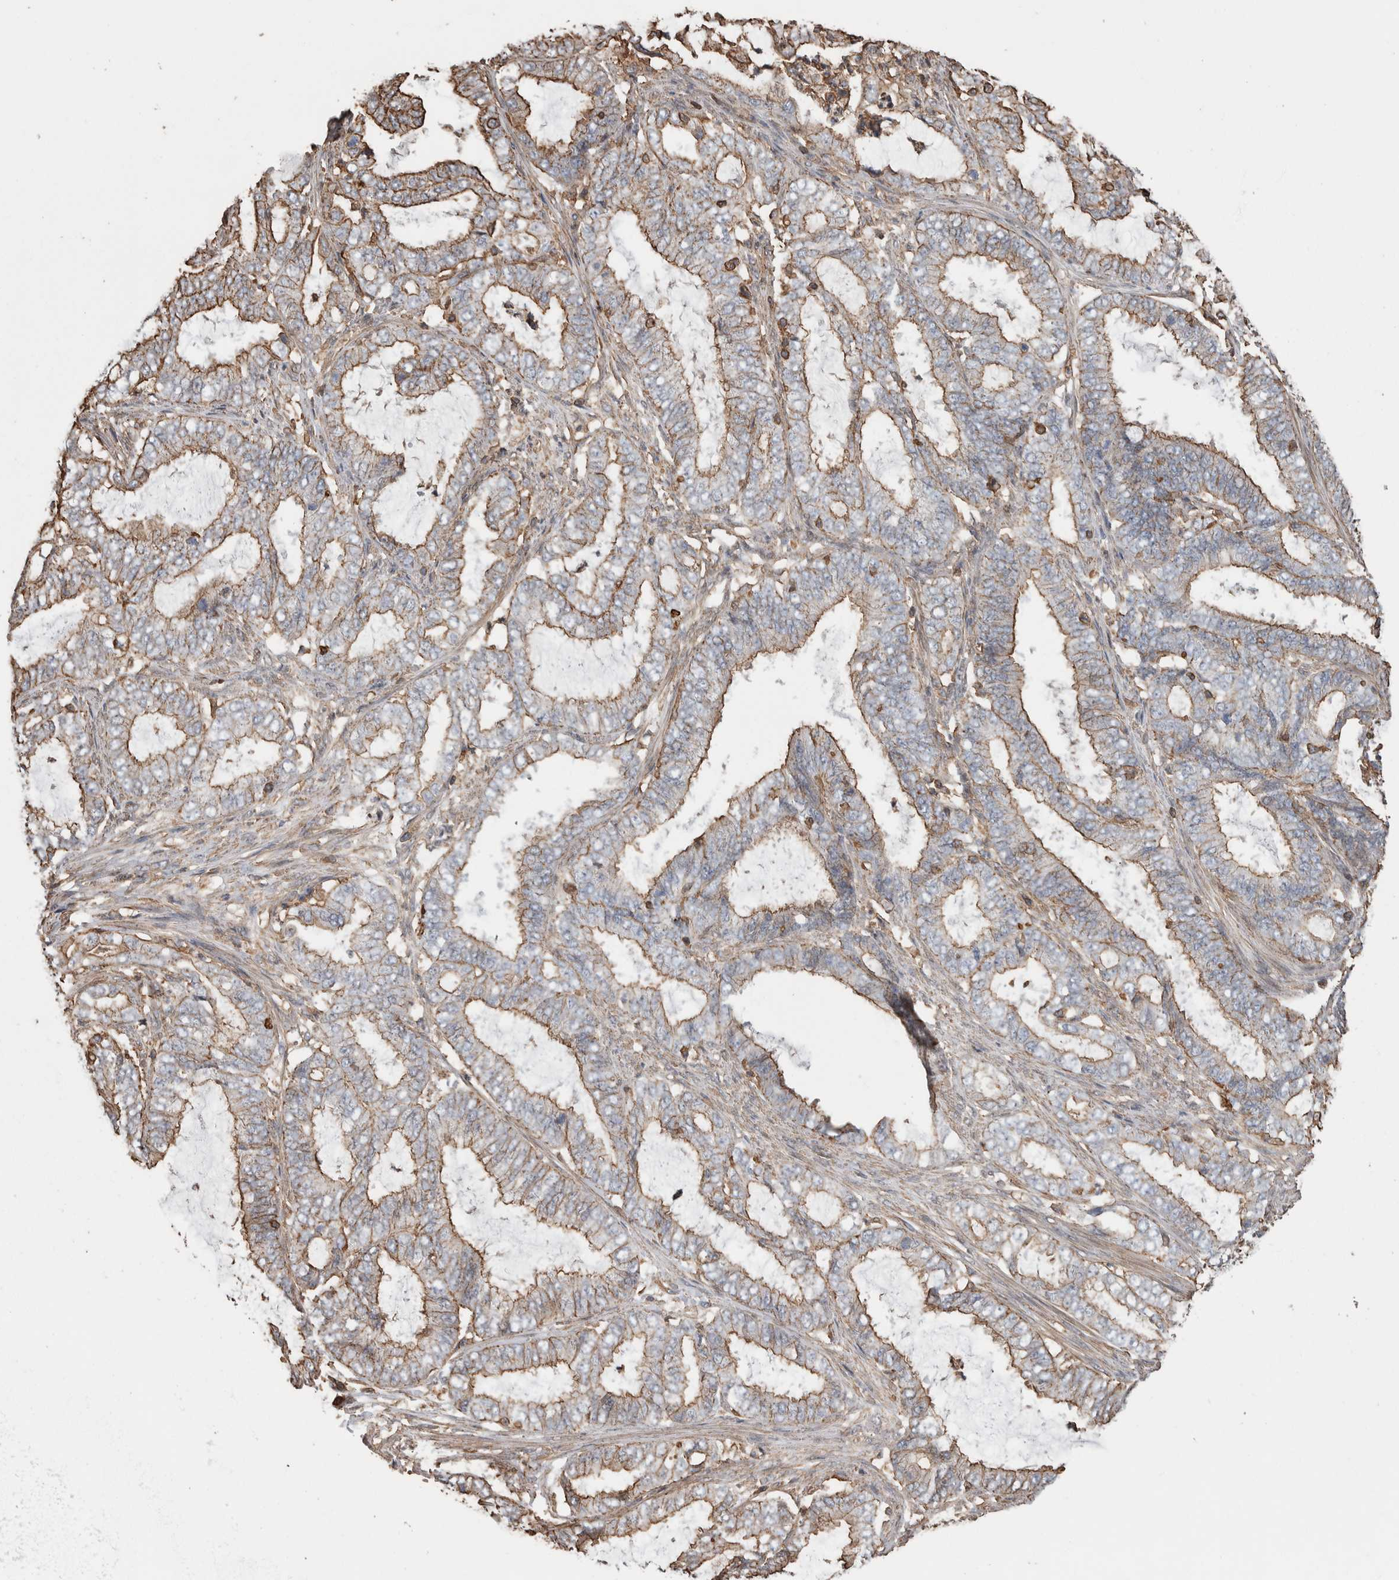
{"staining": {"intensity": "moderate", "quantity": ">75%", "location": "cytoplasmic/membranous"}, "tissue": "endometrial cancer", "cell_type": "Tumor cells", "image_type": "cancer", "snomed": [{"axis": "morphology", "description": "Adenocarcinoma, NOS"}, {"axis": "topography", "description": "Endometrium"}], "caption": "There is medium levels of moderate cytoplasmic/membranous expression in tumor cells of adenocarcinoma (endometrial), as demonstrated by immunohistochemical staining (brown color).", "gene": "ENPP2", "patient": {"sex": "female", "age": 51}}